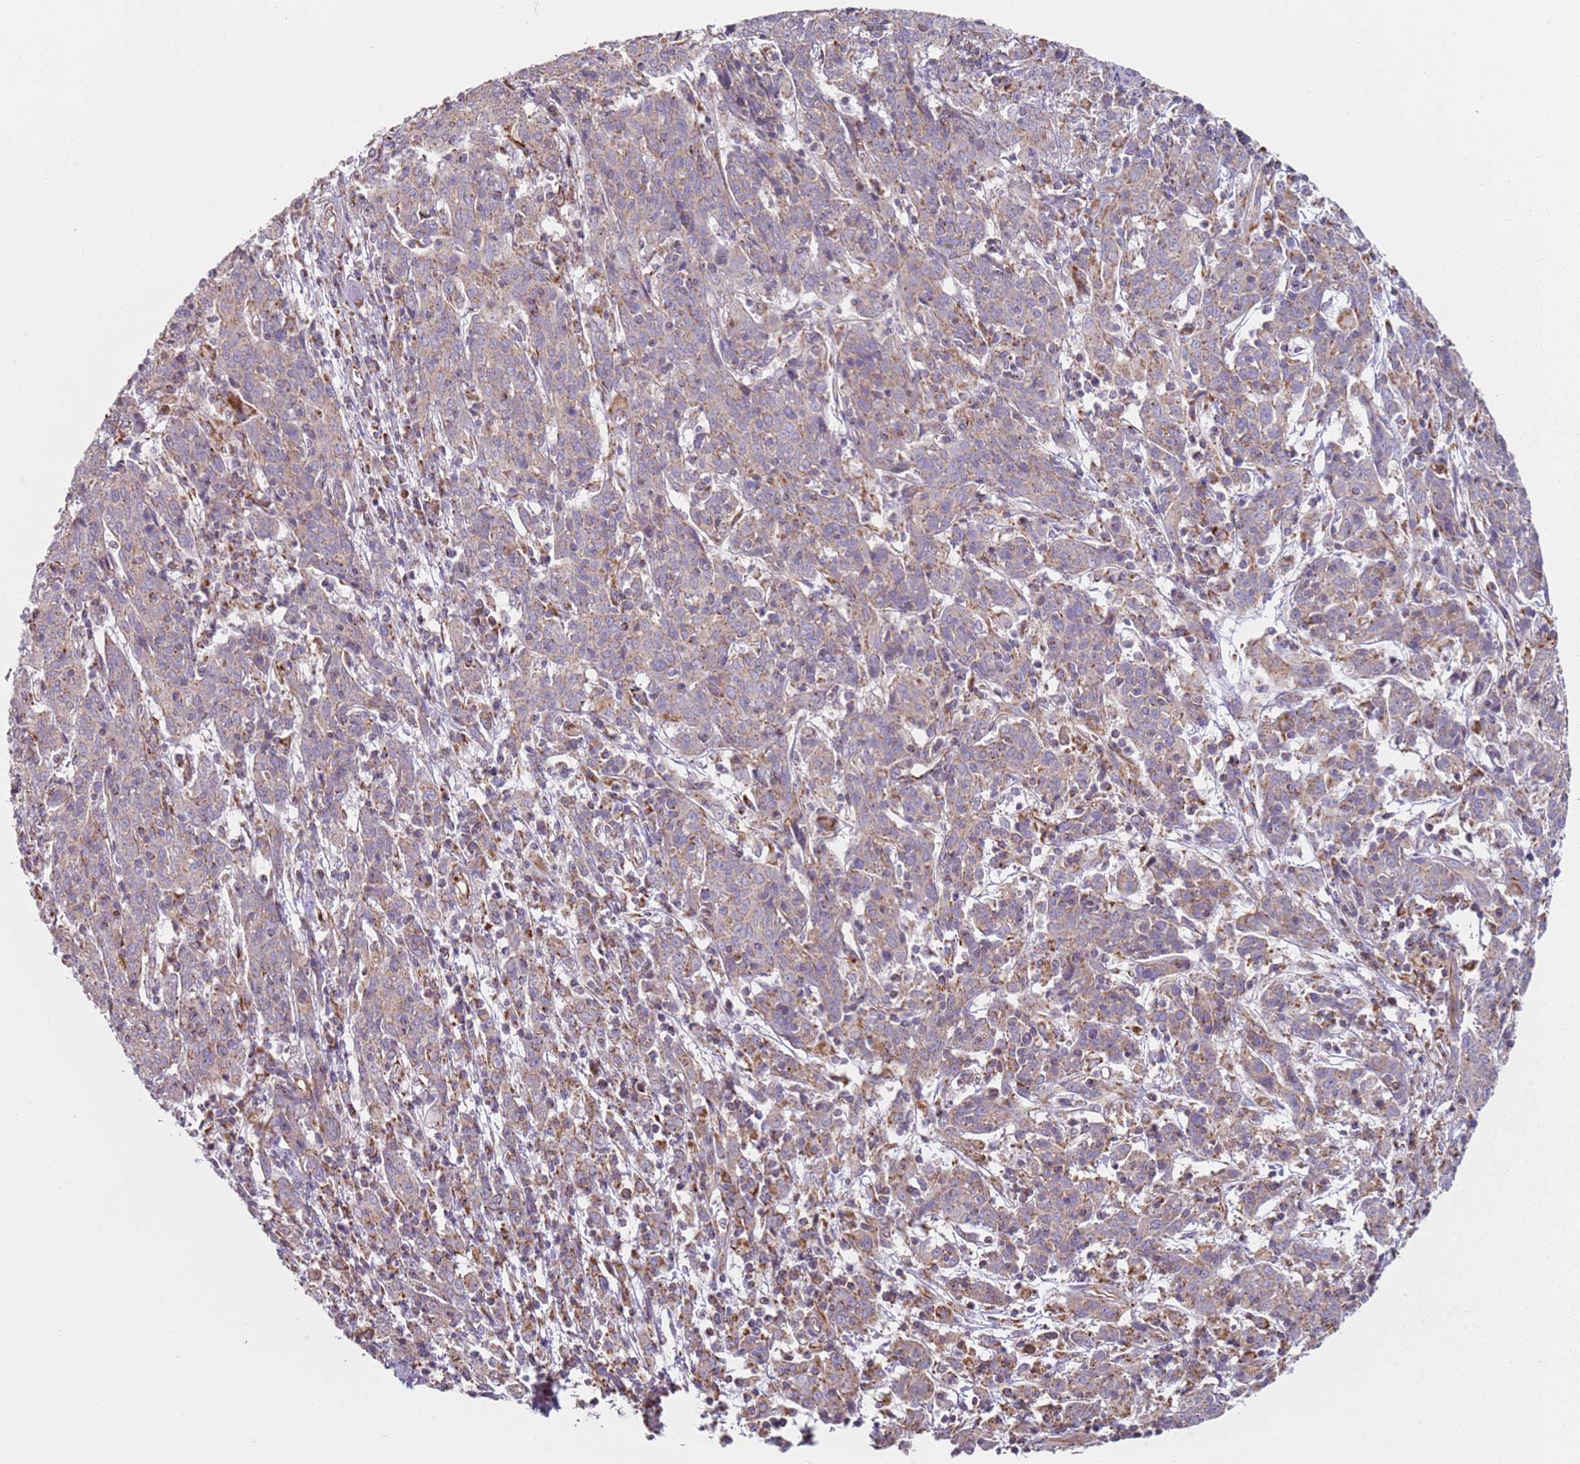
{"staining": {"intensity": "weak", "quantity": "<25%", "location": "cytoplasmic/membranous"}, "tissue": "cervical cancer", "cell_type": "Tumor cells", "image_type": "cancer", "snomed": [{"axis": "morphology", "description": "Squamous cell carcinoma, NOS"}, {"axis": "topography", "description": "Cervix"}], "caption": "The histopathology image shows no staining of tumor cells in squamous cell carcinoma (cervical).", "gene": "ALS2", "patient": {"sex": "female", "age": 67}}